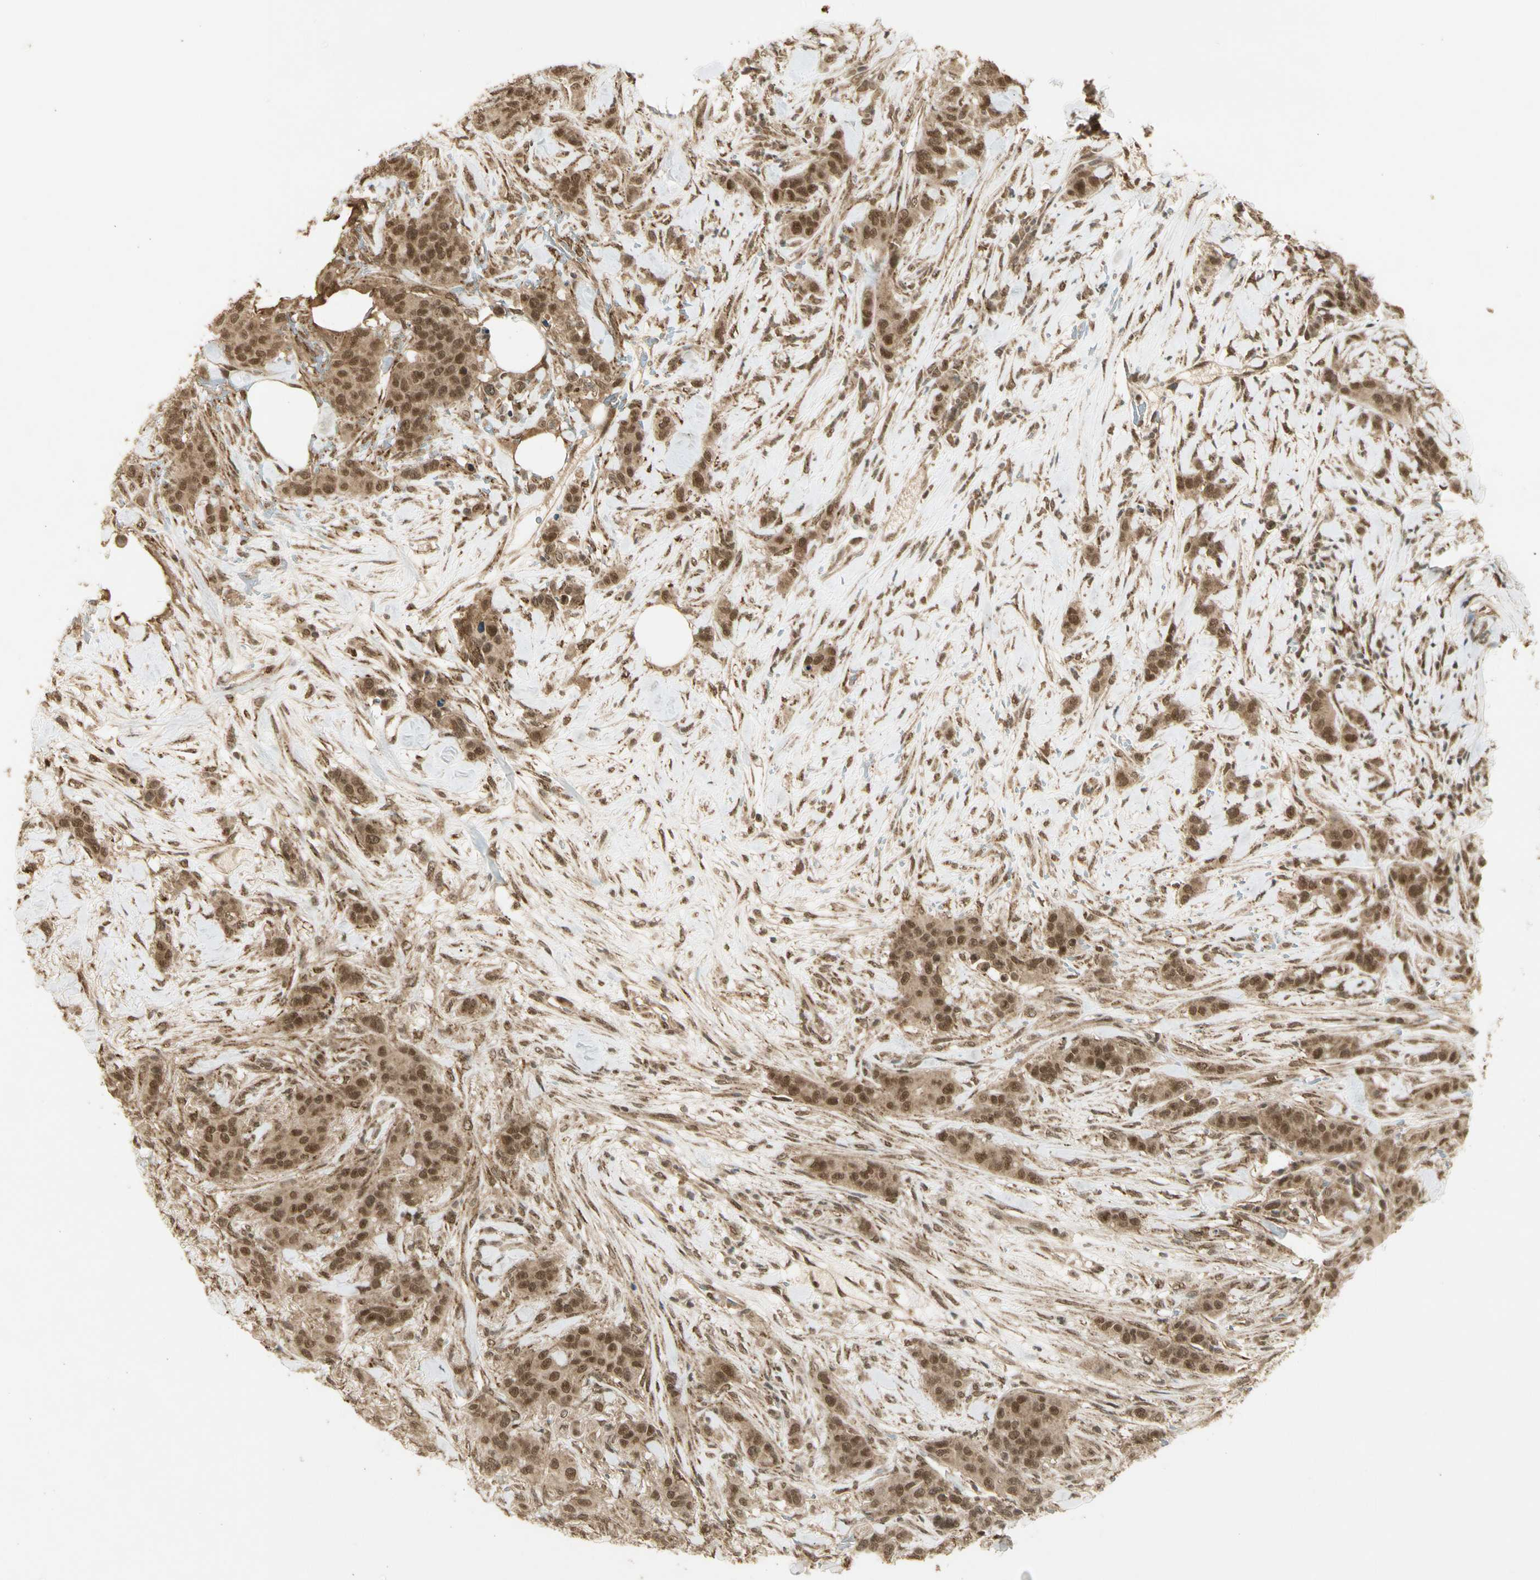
{"staining": {"intensity": "moderate", "quantity": ">75%", "location": "cytoplasmic/membranous,nuclear"}, "tissue": "breast cancer", "cell_type": "Tumor cells", "image_type": "cancer", "snomed": [{"axis": "morphology", "description": "Duct carcinoma"}, {"axis": "topography", "description": "Breast"}], "caption": "Immunohistochemical staining of human breast cancer (infiltrating ductal carcinoma) demonstrates medium levels of moderate cytoplasmic/membranous and nuclear positivity in approximately >75% of tumor cells.", "gene": "ZNF135", "patient": {"sex": "female", "age": 40}}